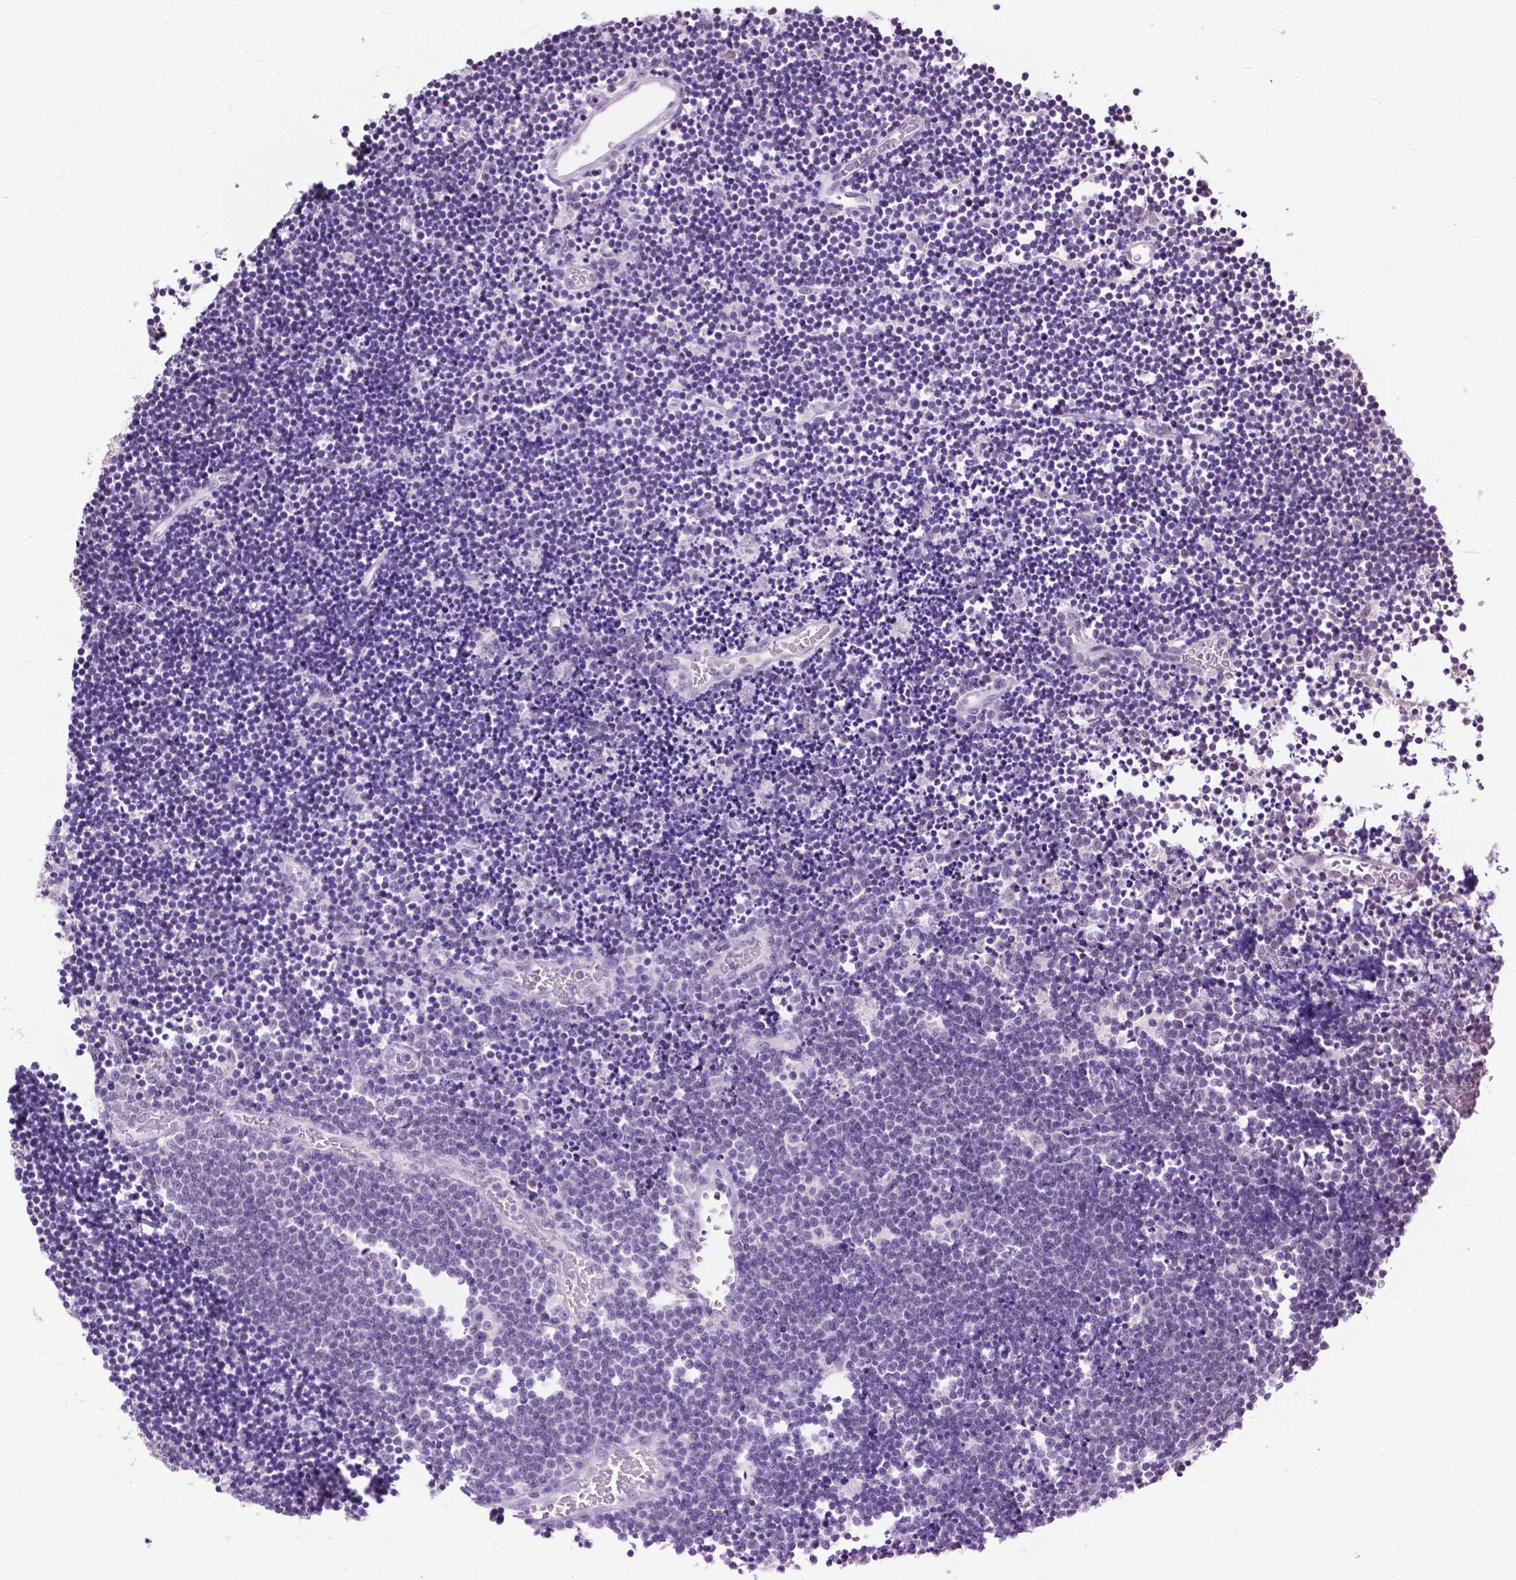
{"staining": {"intensity": "negative", "quantity": "none", "location": "none"}, "tissue": "lymphoma", "cell_type": "Tumor cells", "image_type": "cancer", "snomed": [{"axis": "morphology", "description": "Malignant lymphoma, non-Hodgkin's type, Low grade"}, {"axis": "topography", "description": "Brain"}], "caption": "This histopathology image is of lymphoma stained with IHC to label a protein in brown with the nuclei are counter-stained blue. There is no expression in tumor cells.", "gene": "GPR37L1", "patient": {"sex": "female", "age": 66}}